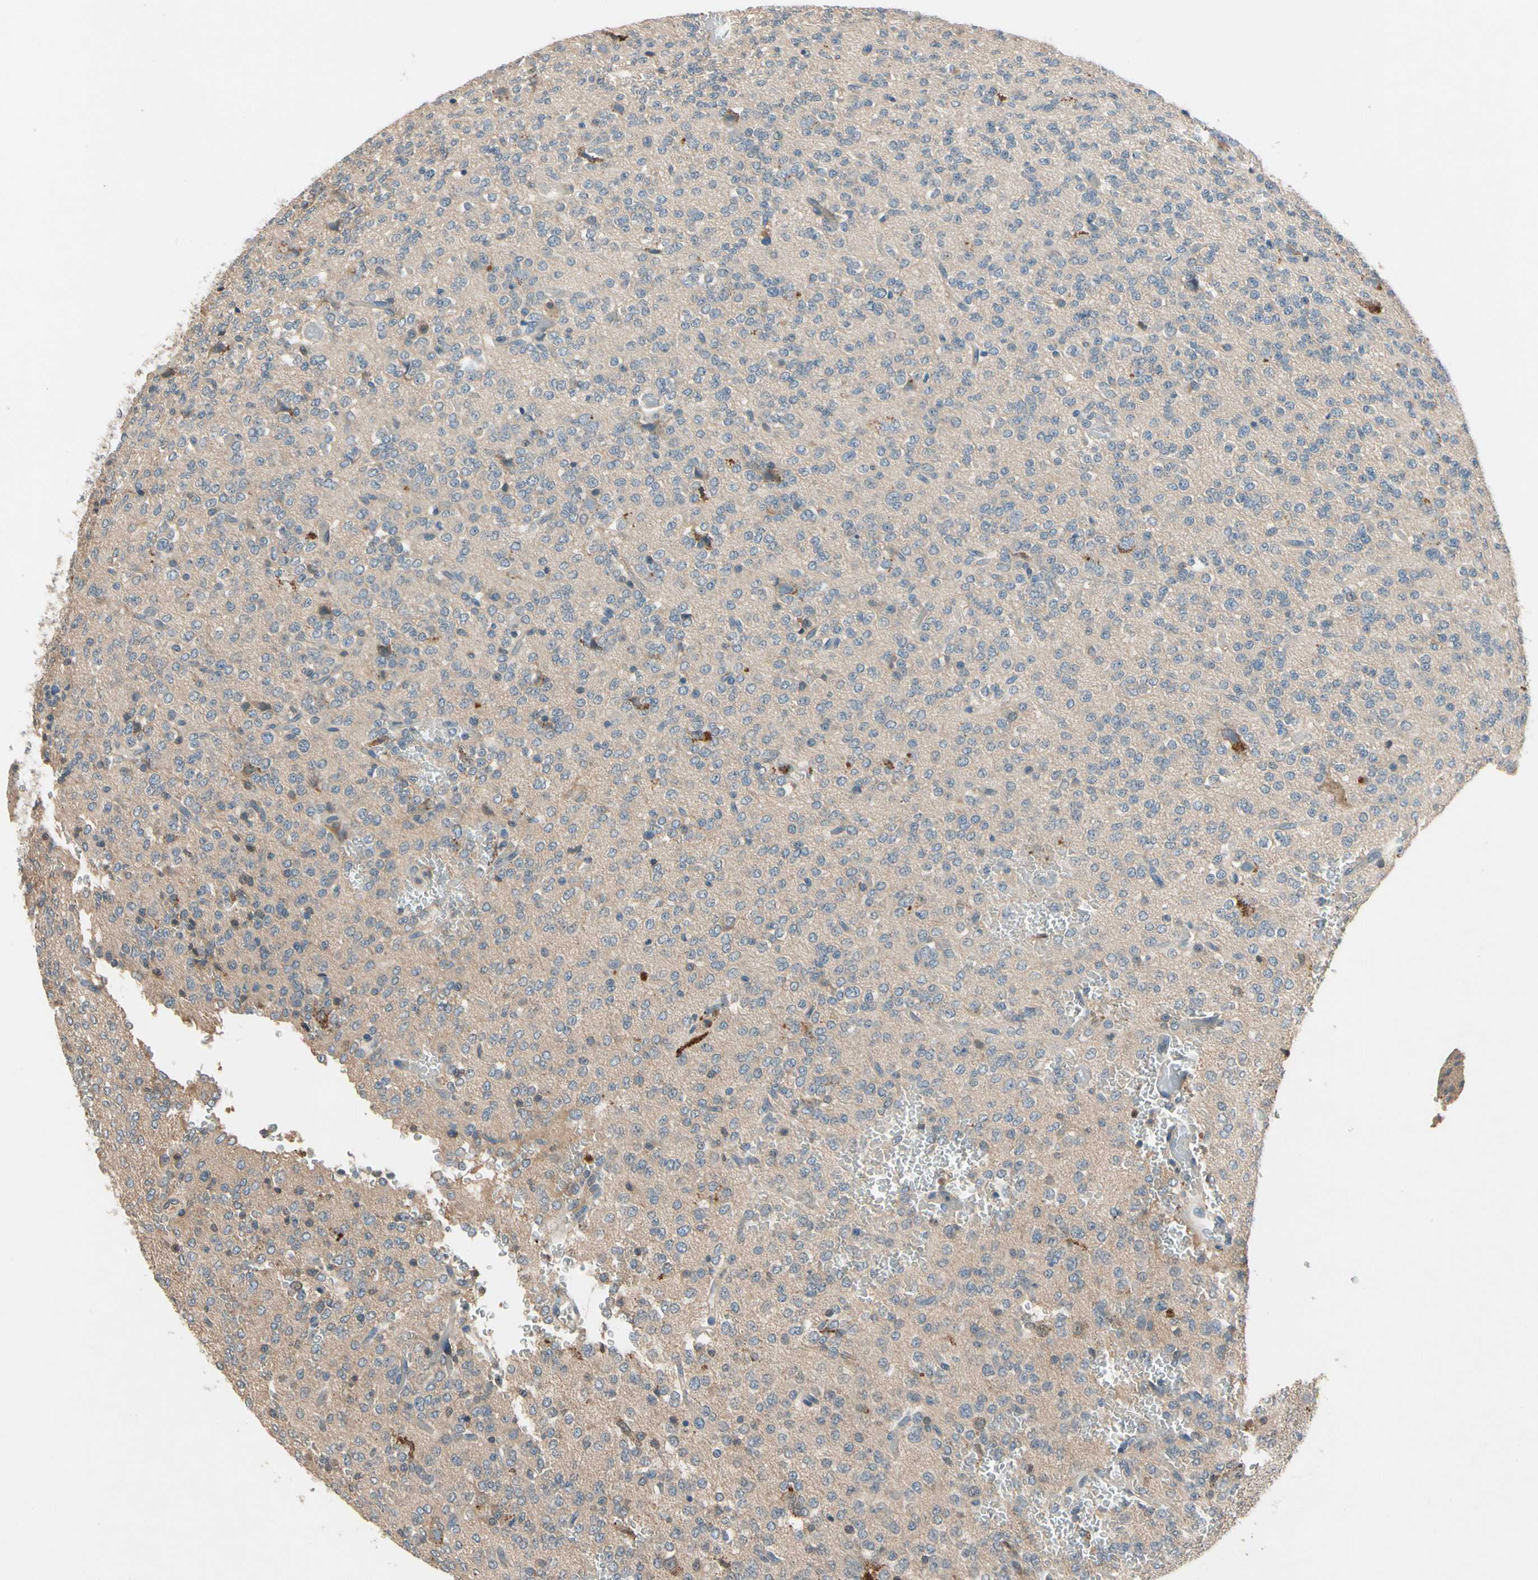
{"staining": {"intensity": "weak", "quantity": "<25%", "location": "cytoplasmic/membranous"}, "tissue": "glioma", "cell_type": "Tumor cells", "image_type": "cancer", "snomed": [{"axis": "morphology", "description": "Glioma, malignant, Low grade"}, {"axis": "topography", "description": "Brain"}], "caption": "Immunohistochemical staining of malignant glioma (low-grade) reveals no significant staining in tumor cells. The staining was performed using DAB to visualize the protein expression in brown, while the nuclei were stained in blue with hematoxylin (Magnification: 20x).", "gene": "IL1RL1", "patient": {"sex": "male", "age": 38}}